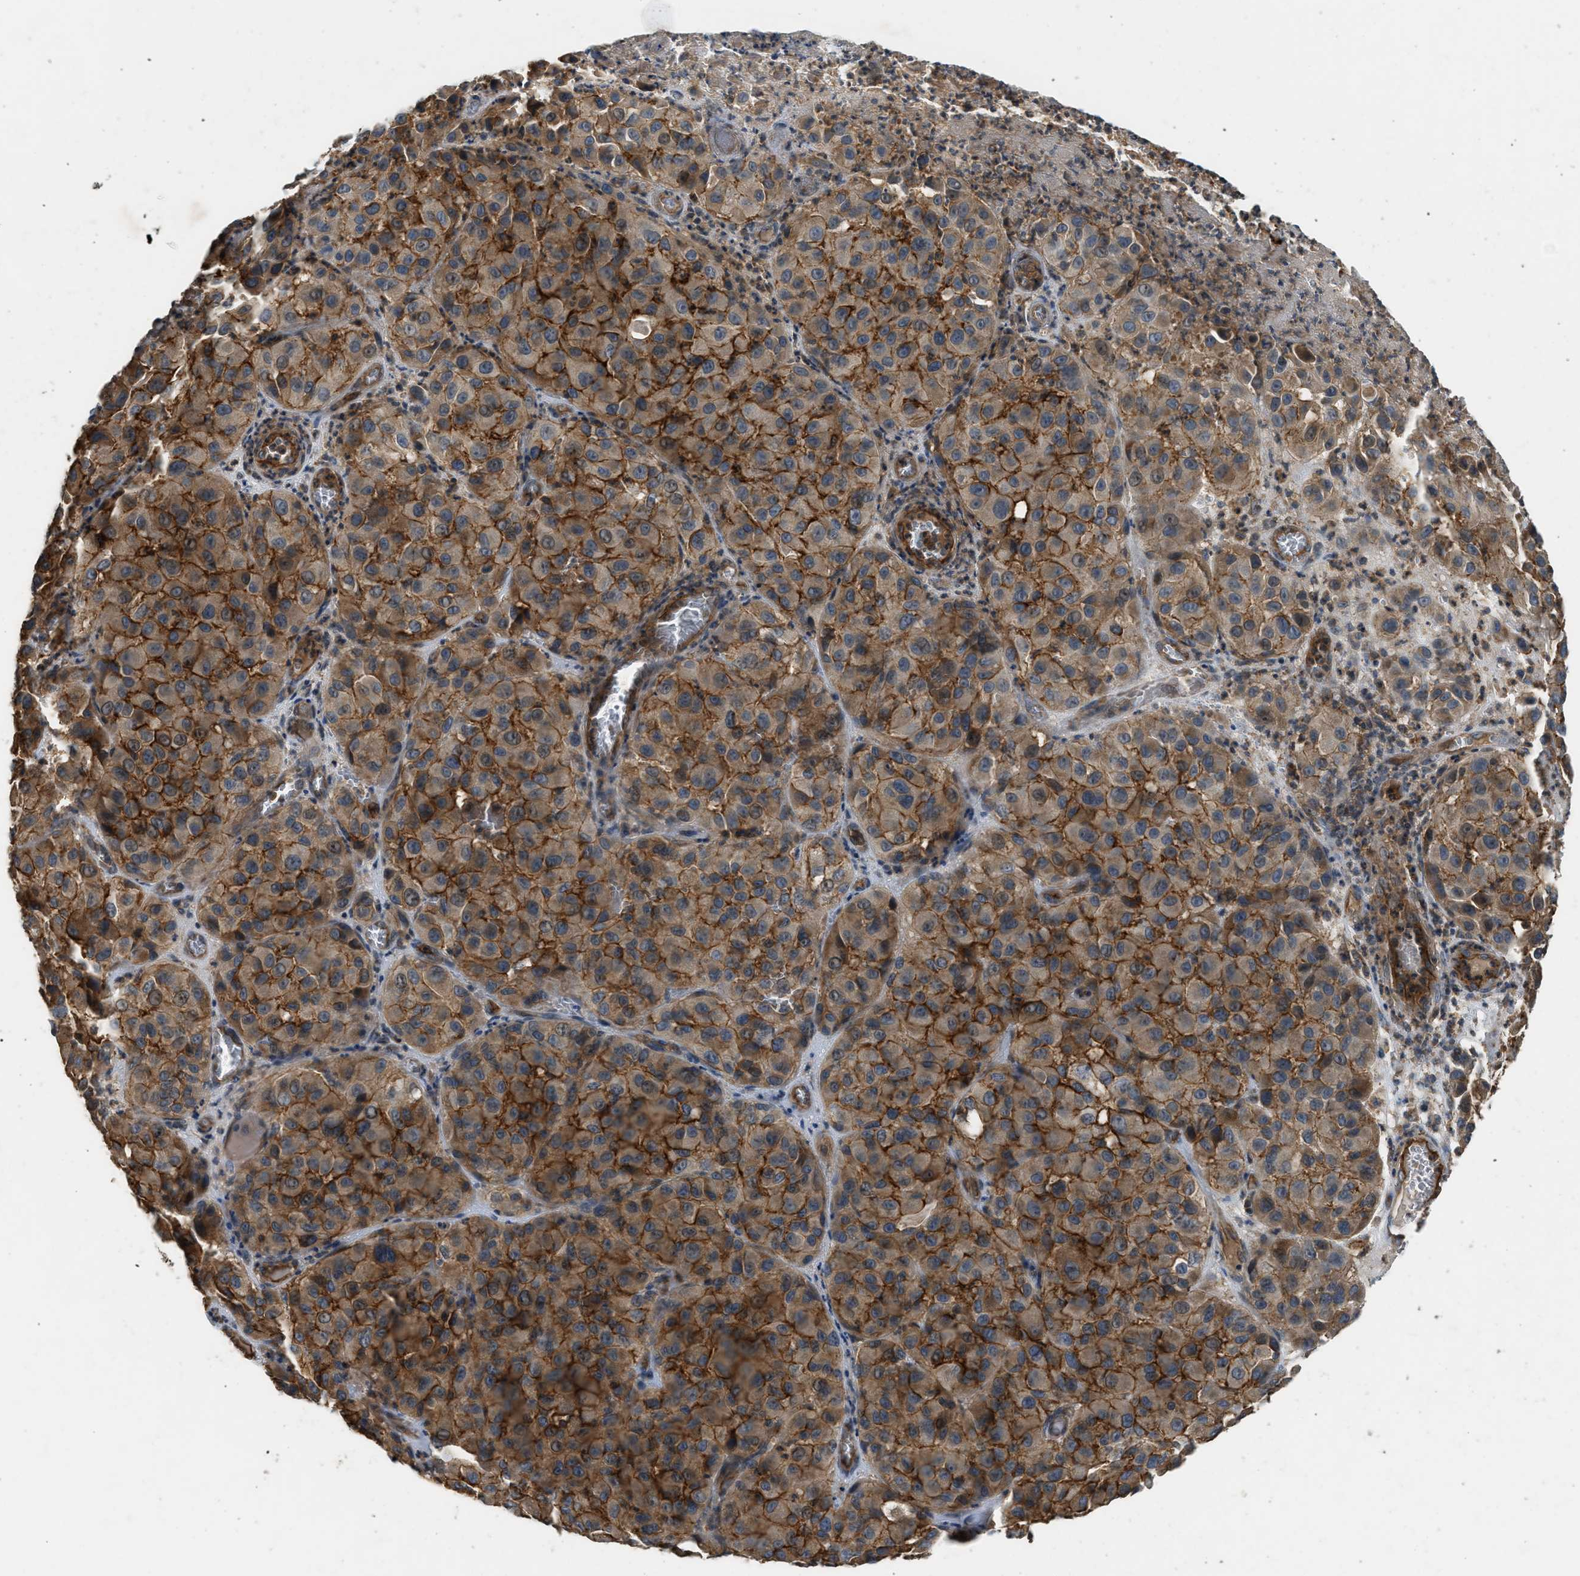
{"staining": {"intensity": "moderate", "quantity": ">75%", "location": "cytoplasmic/membranous"}, "tissue": "melanoma", "cell_type": "Tumor cells", "image_type": "cancer", "snomed": [{"axis": "morphology", "description": "Malignant melanoma, NOS"}, {"axis": "topography", "description": "Skin"}], "caption": "Brown immunohistochemical staining in human melanoma exhibits moderate cytoplasmic/membranous positivity in about >75% of tumor cells.", "gene": "HIP1R", "patient": {"sex": "female", "age": 21}}